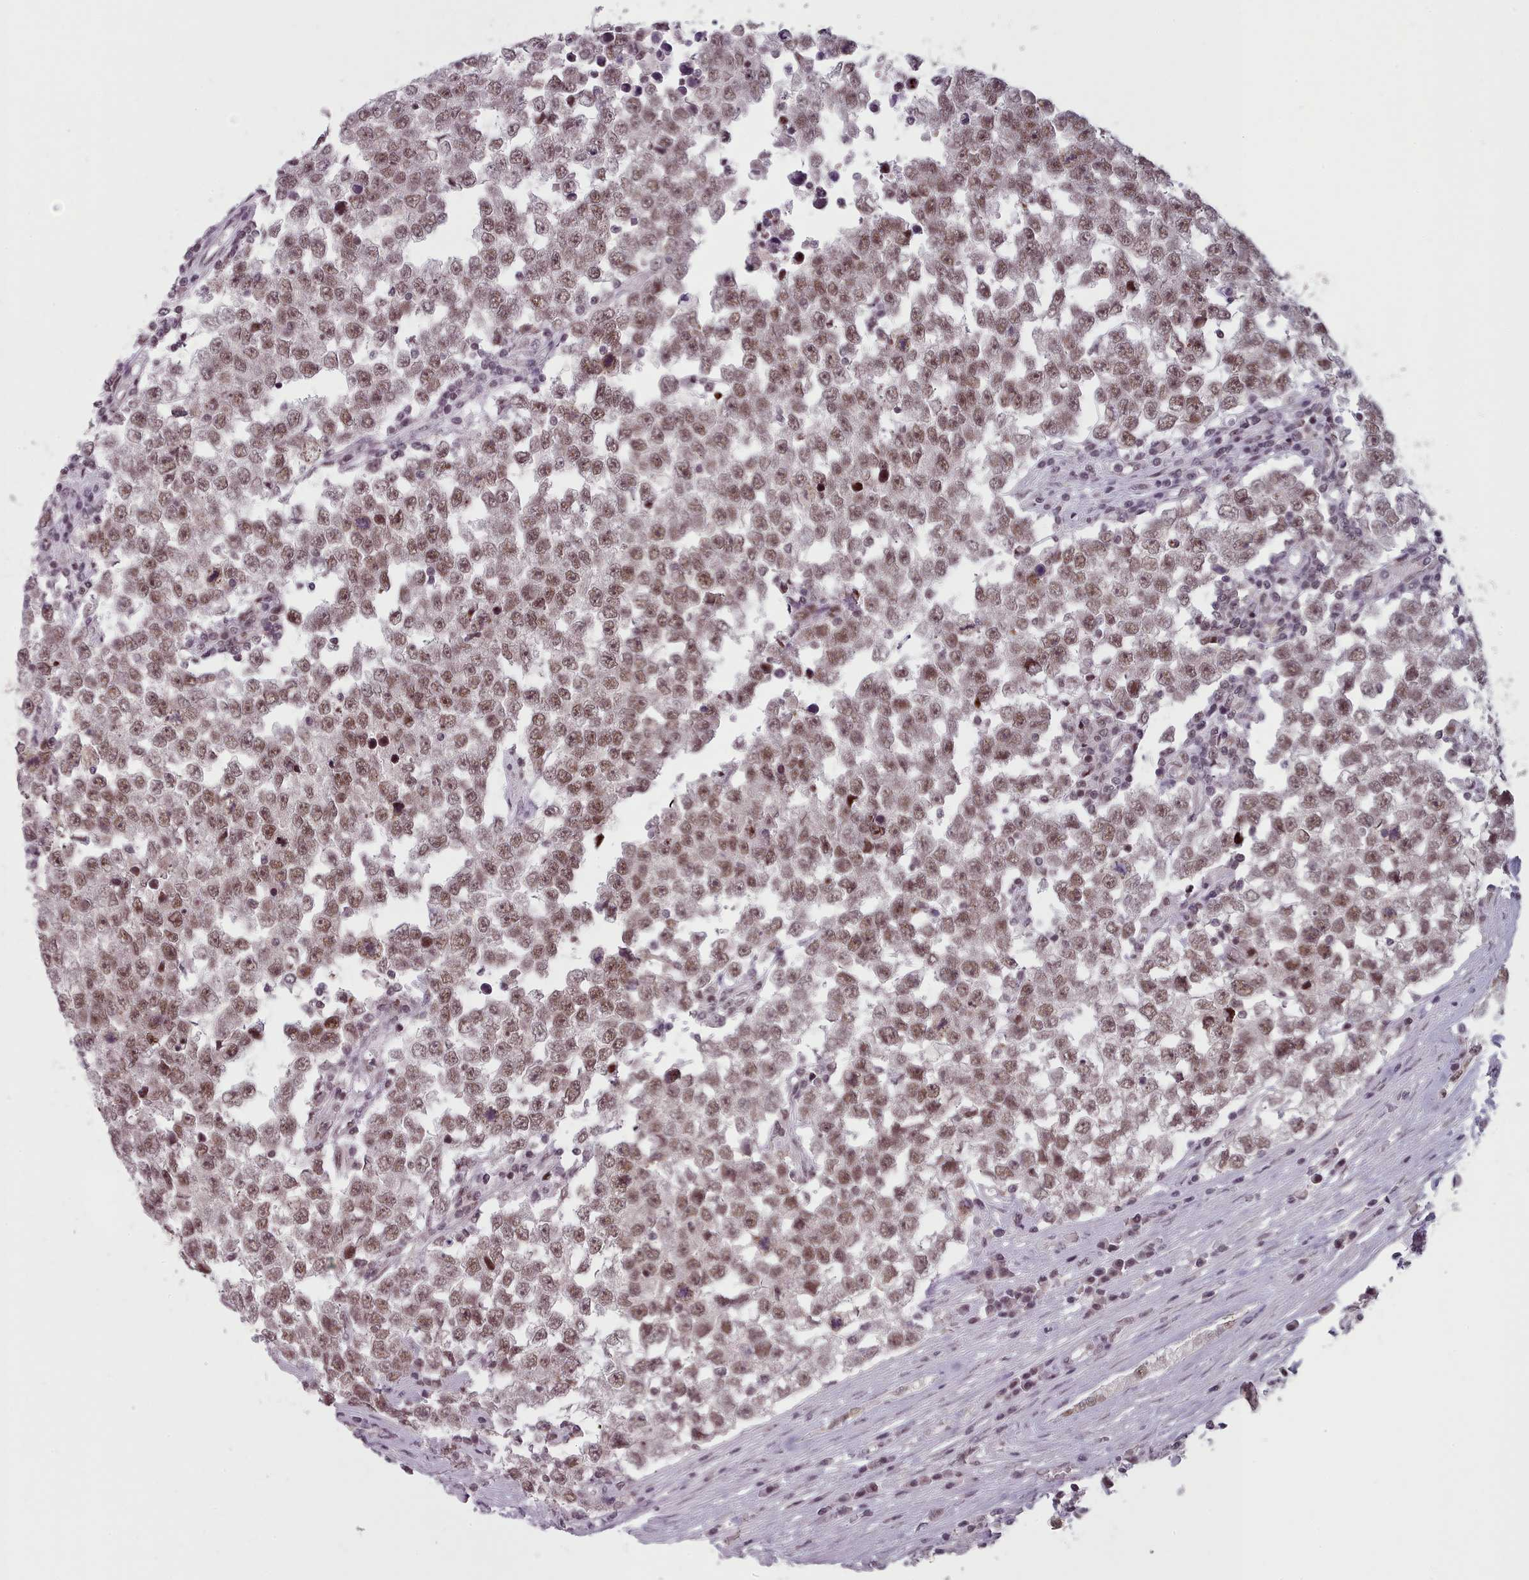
{"staining": {"intensity": "moderate", "quantity": ">75%", "location": "nuclear"}, "tissue": "testis cancer", "cell_type": "Tumor cells", "image_type": "cancer", "snomed": [{"axis": "morphology", "description": "Seminoma, NOS"}, {"axis": "morphology", "description": "Carcinoma, Embryonal, NOS"}, {"axis": "topography", "description": "Testis"}], "caption": "Testis cancer (embryonal carcinoma) tissue reveals moderate nuclear expression in about >75% of tumor cells, visualized by immunohistochemistry.", "gene": "SRSF9", "patient": {"sex": "male", "age": 28}}